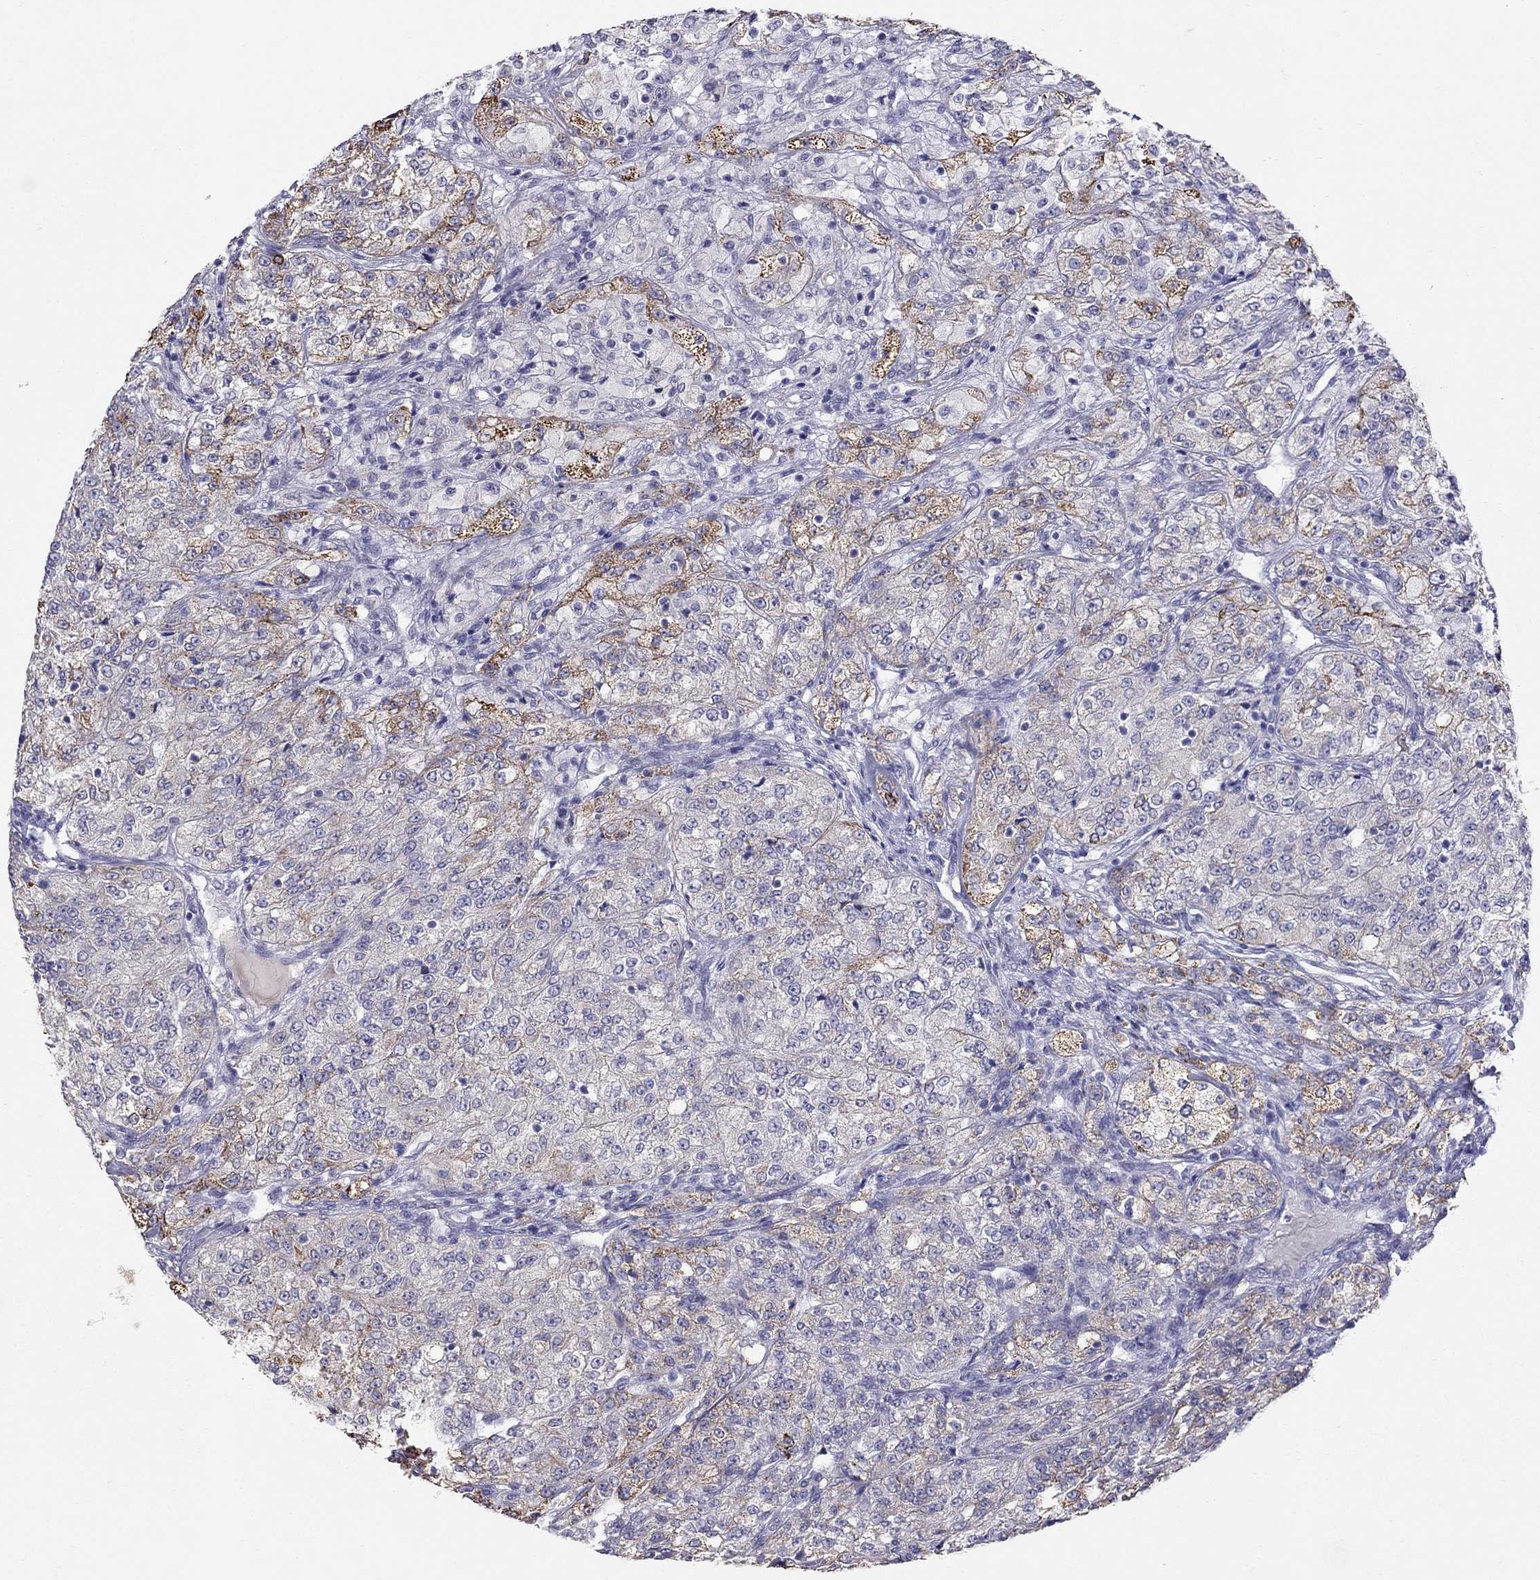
{"staining": {"intensity": "moderate", "quantity": "25%-75%", "location": "cytoplasmic/membranous"}, "tissue": "renal cancer", "cell_type": "Tumor cells", "image_type": "cancer", "snomed": [{"axis": "morphology", "description": "Adenocarcinoma, NOS"}, {"axis": "topography", "description": "Kidney"}], "caption": "Tumor cells display medium levels of moderate cytoplasmic/membranous positivity in about 25%-75% of cells in human adenocarcinoma (renal).", "gene": "MYO3B", "patient": {"sex": "female", "age": 63}}